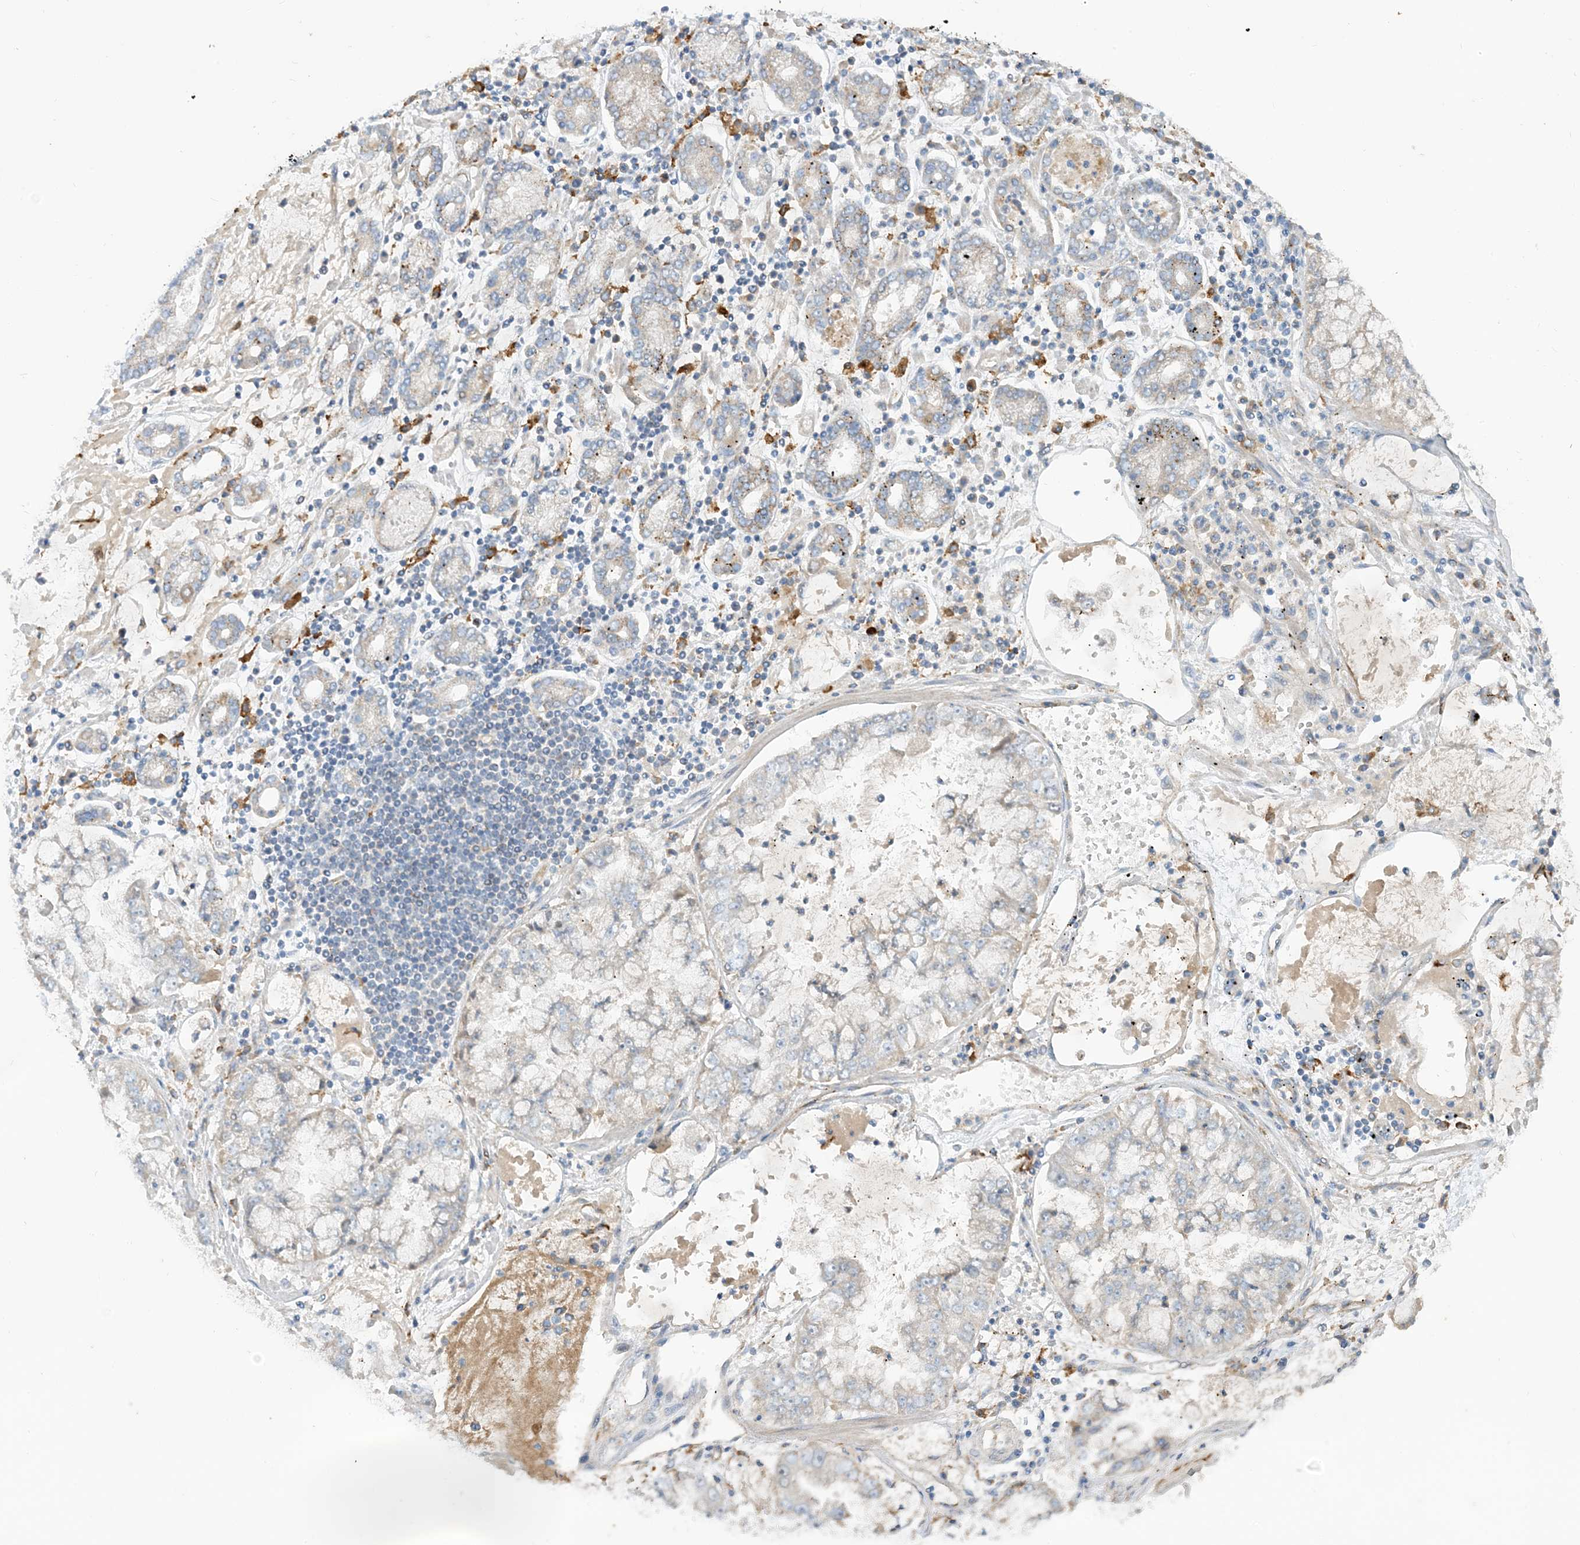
{"staining": {"intensity": "negative", "quantity": "none", "location": "none"}, "tissue": "stomach cancer", "cell_type": "Tumor cells", "image_type": "cancer", "snomed": [{"axis": "morphology", "description": "Adenocarcinoma, NOS"}, {"axis": "topography", "description": "Stomach"}], "caption": "An IHC image of stomach adenocarcinoma is shown. There is no staining in tumor cells of stomach adenocarcinoma.", "gene": "PEAR1", "patient": {"sex": "male", "age": 76}}